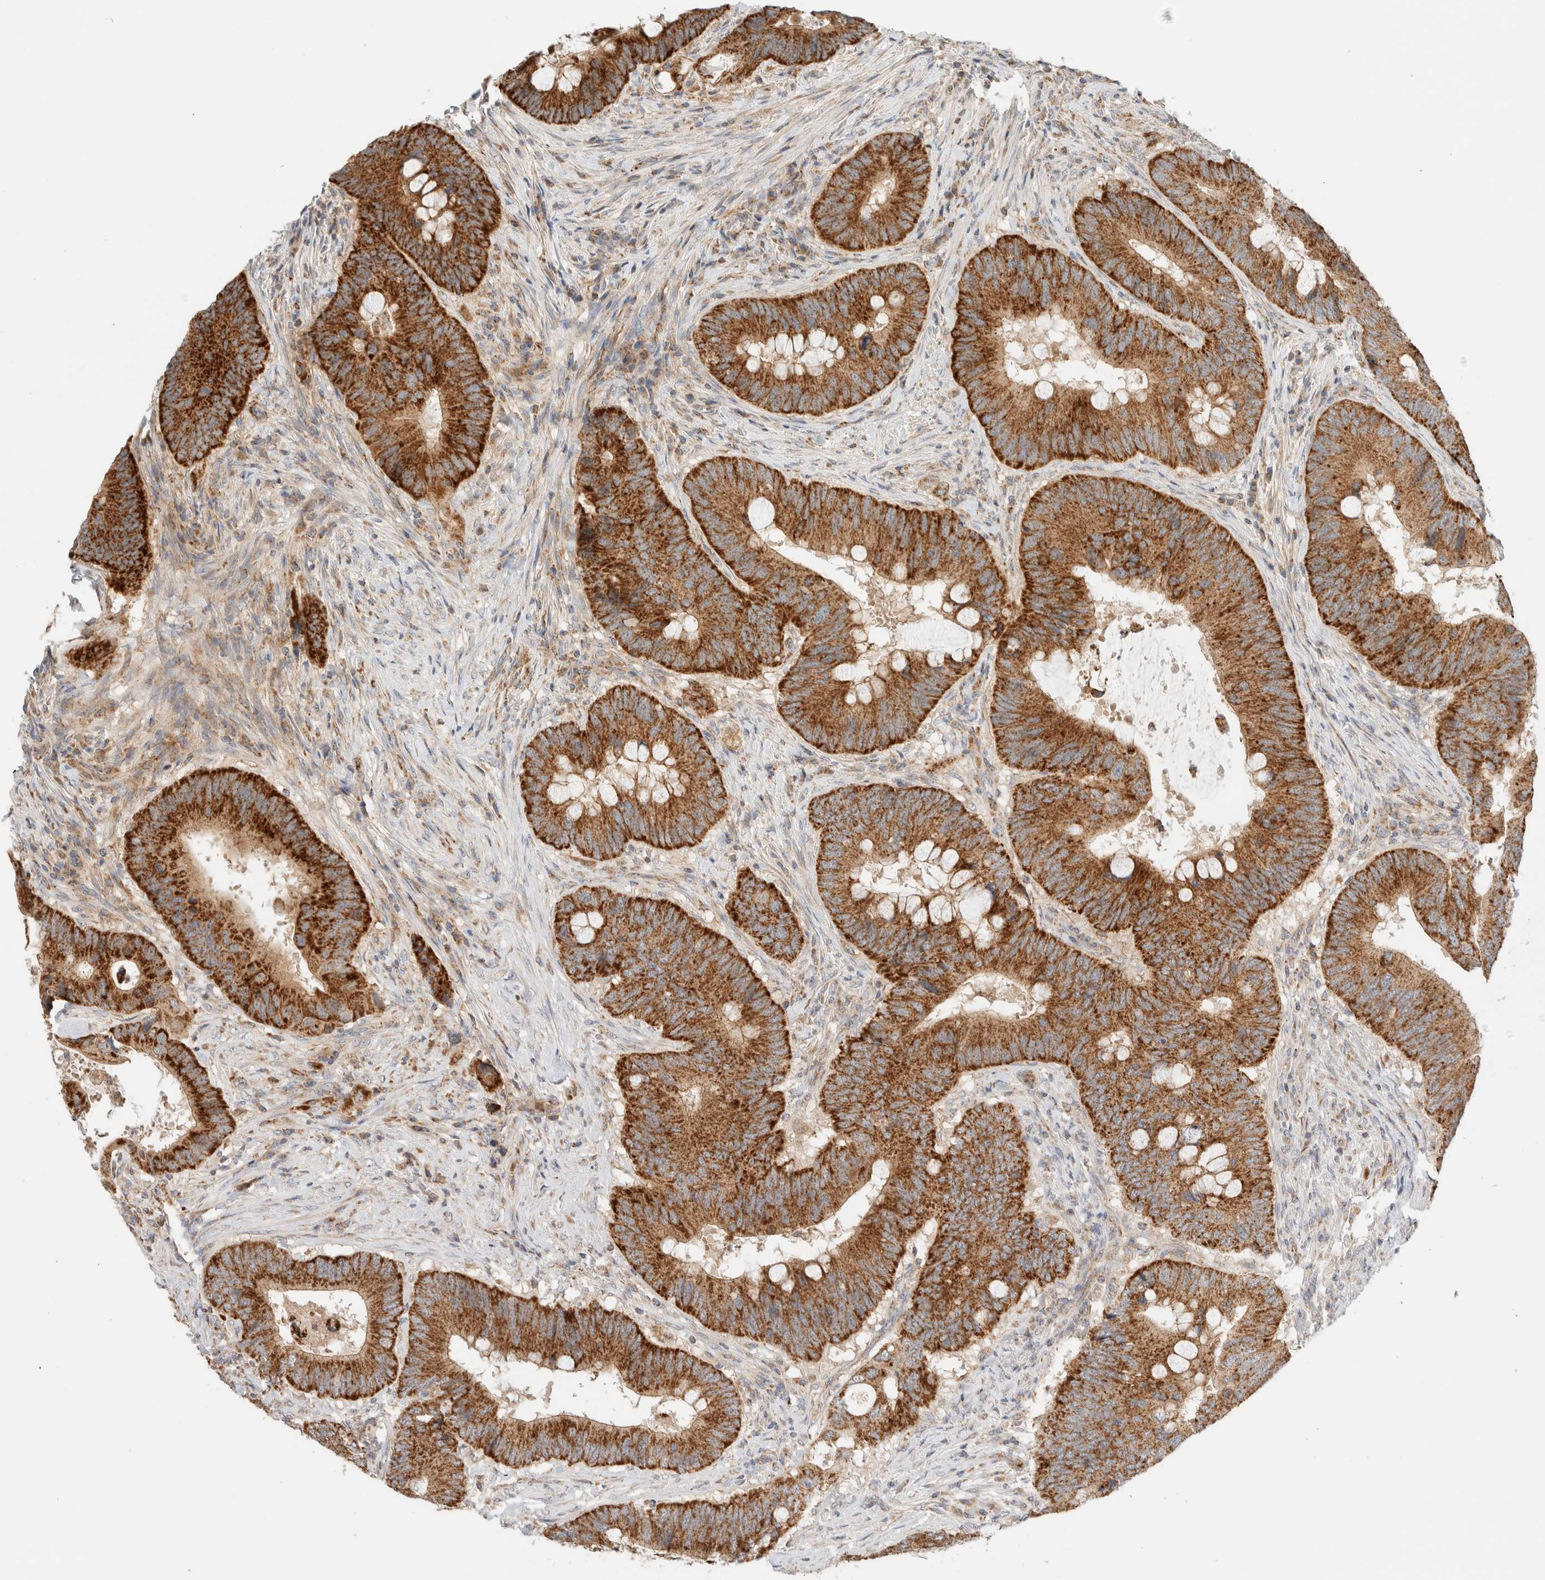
{"staining": {"intensity": "strong", "quantity": ">75%", "location": "cytoplasmic/membranous"}, "tissue": "colorectal cancer", "cell_type": "Tumor cells", "image_type": "cancer", "snomed": [{"axis": "morphology", "description": "Adenocarcinoma, NOS"}, {"axis": "topography", "description": "Colon"}], "caption": "Adenocarcinoma (colorectal) stained with a protein marker demonstrates strong staining in tumor cells.", "gene": "MRM3", "patient": {"sex": "male", "age": 71}}